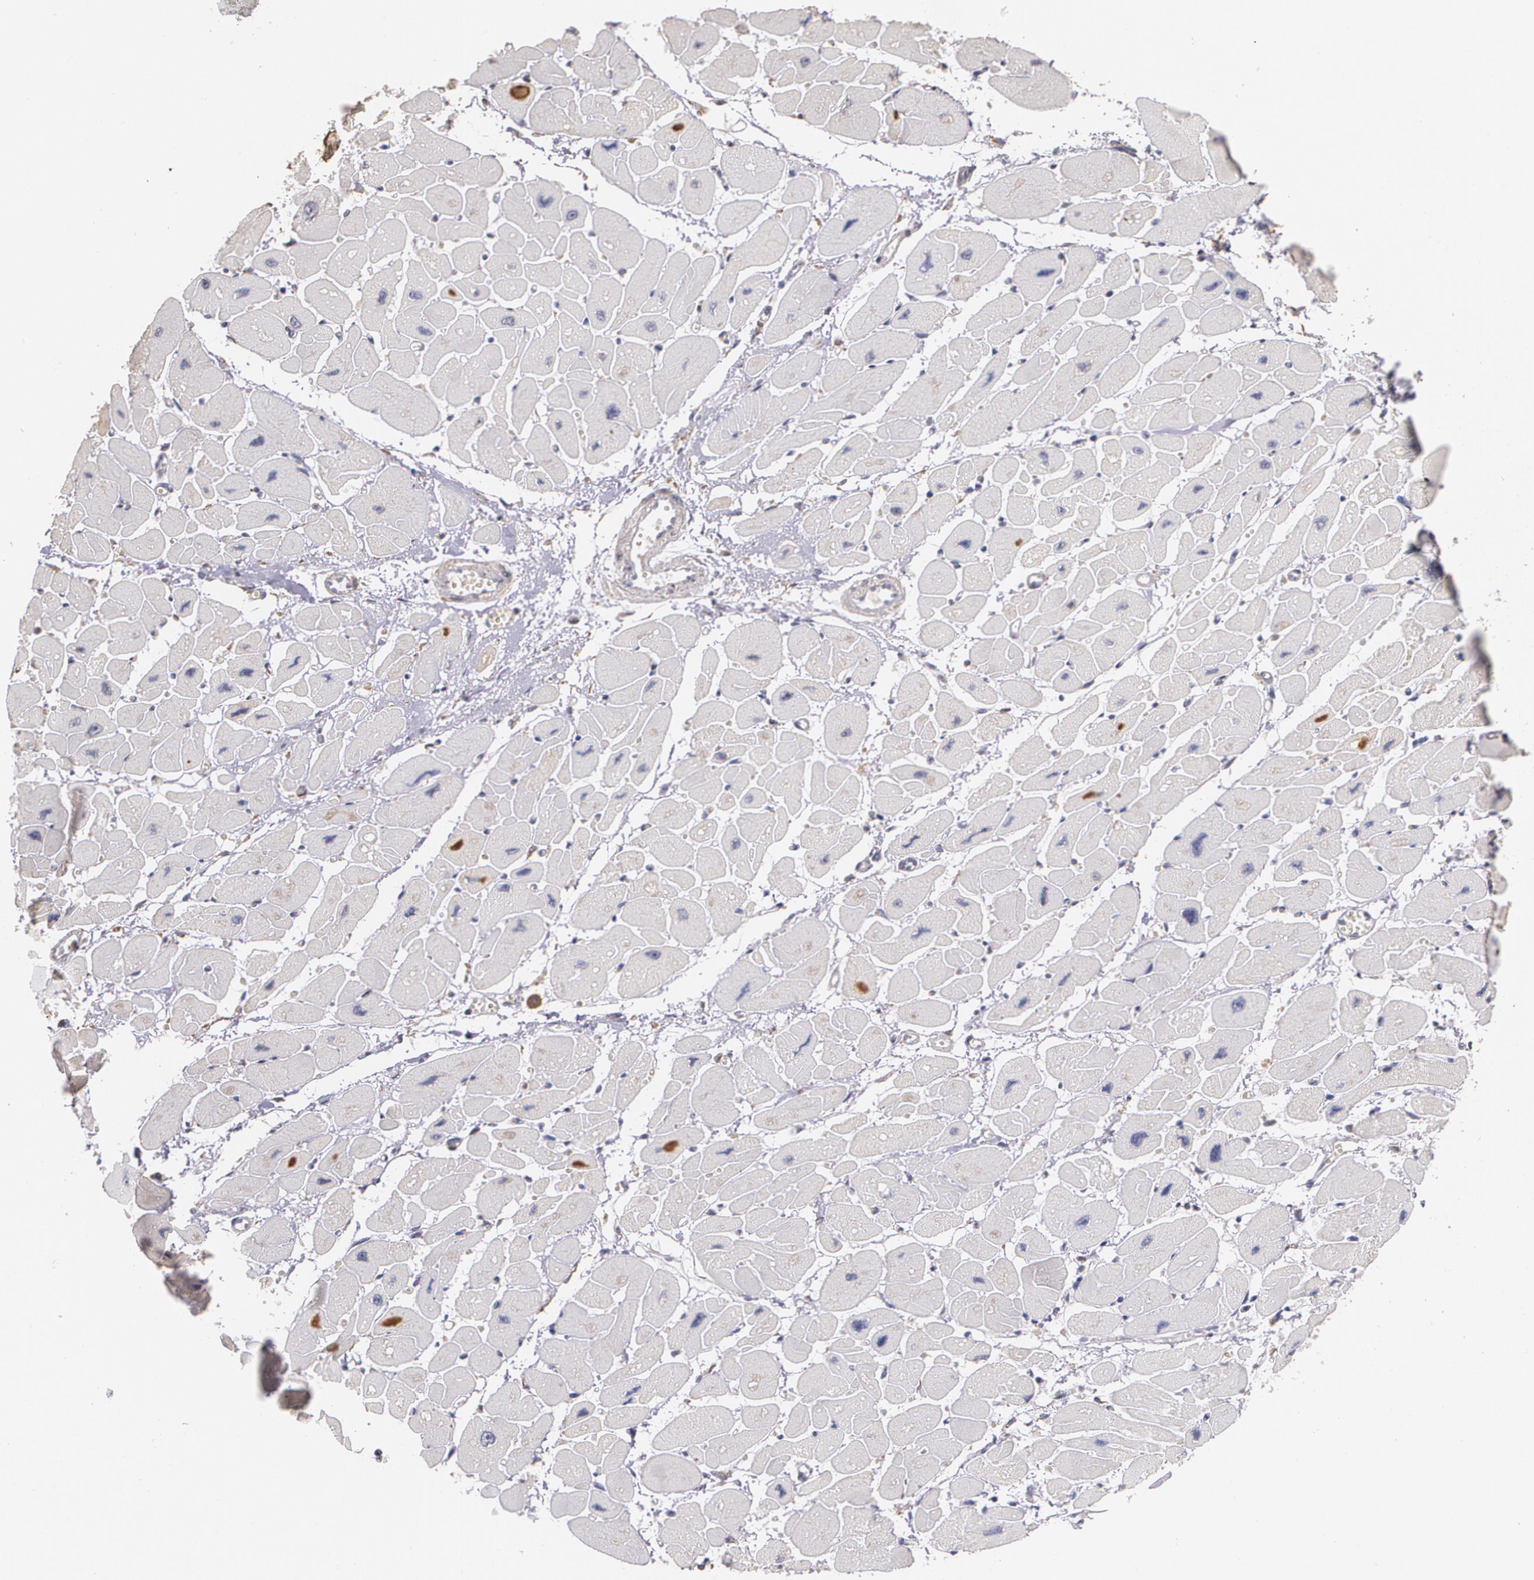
{"staining": {"intensity": "negative", "quantity": "none", "location": "none"}, "tissue": "heart muscle", "cell_type": "Cardiomyocytes", "image_type": "normal", "snomed": [{"axis": "morphology", "description": "Normal tissue, NOS"}, {"axis": "topography", "description": "Heart"}], "caption": "A high-resolution micrograph shows immunohistochemistry (IHC) staining of normal heart muscle, which shows no significant expression in cardiomyocytes.", "gene": "ATF3", "patient": {"sex": "female", "age": 54}}